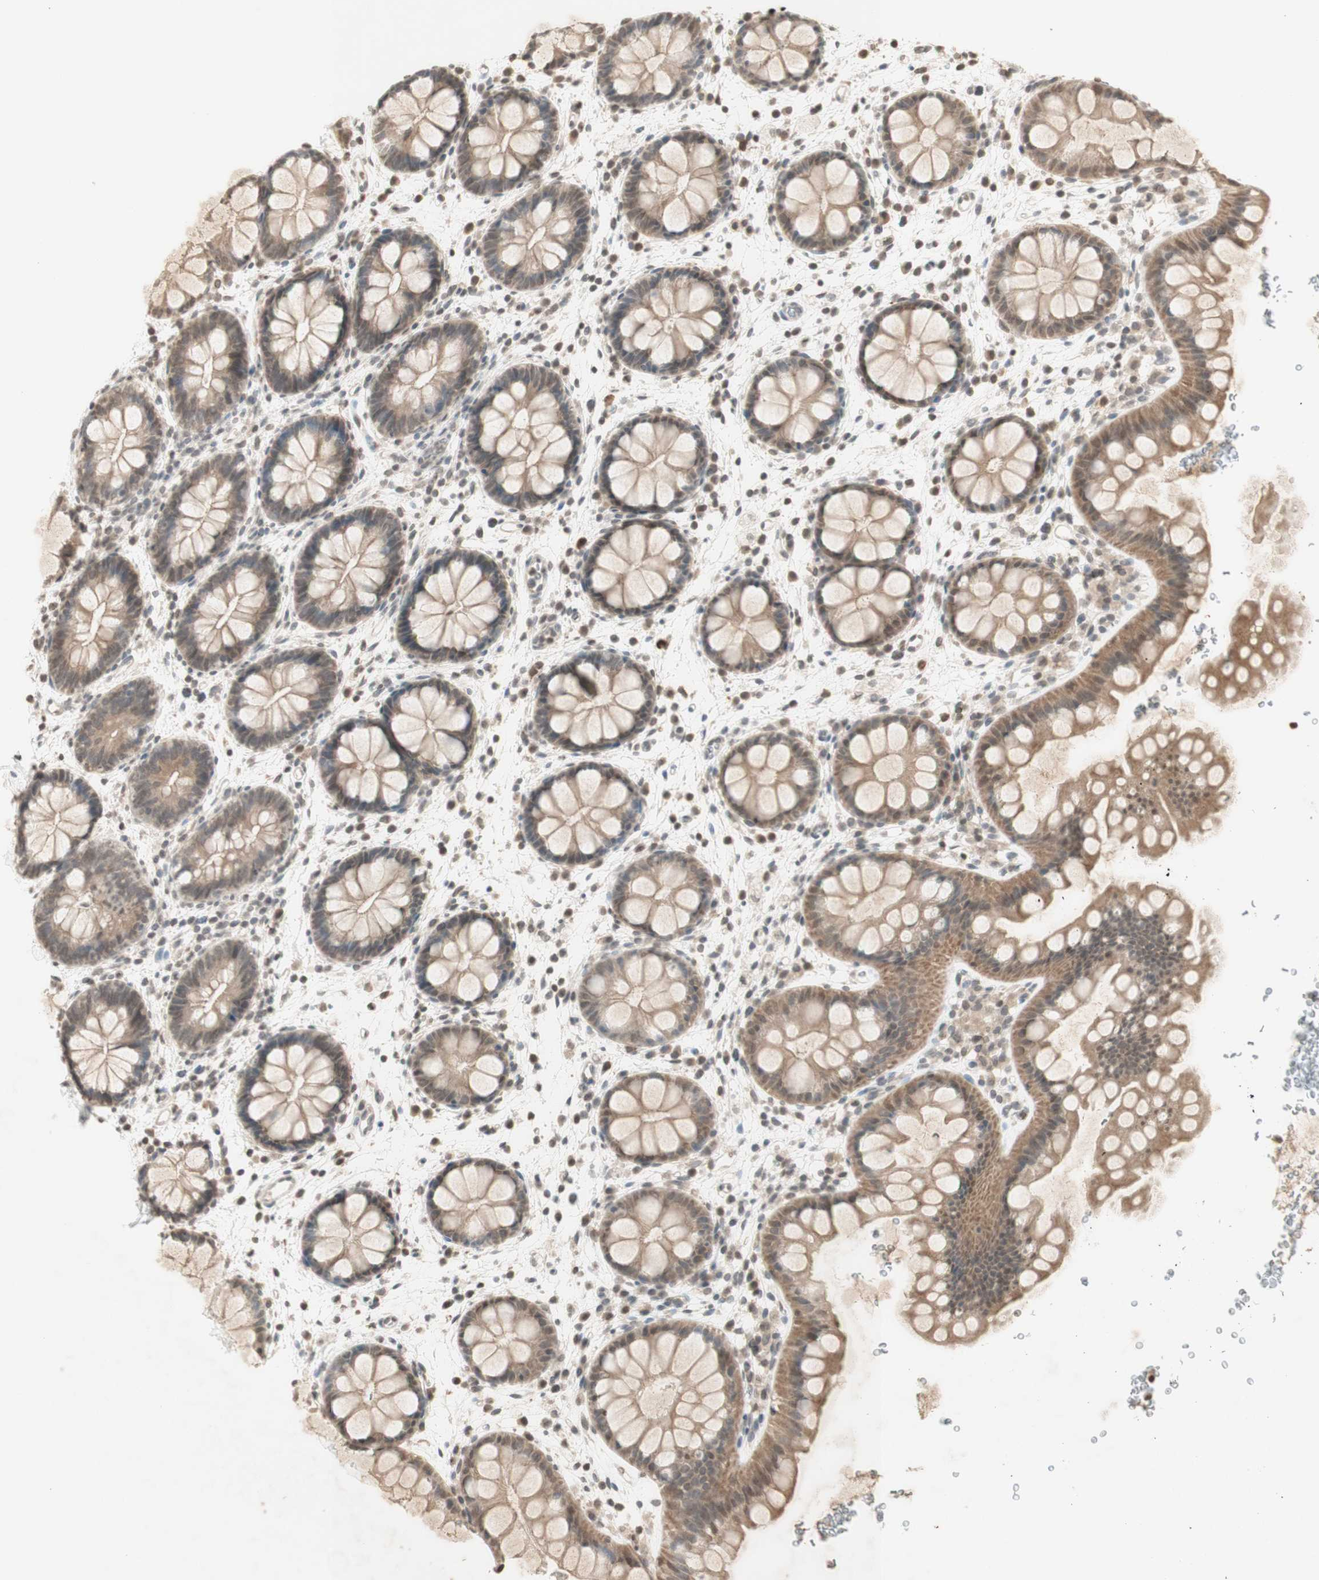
{"staining": {"intensity": "weak", "quantity": ">75%", "location": "cytoplasmic/membranous"}, "tissue": "rectum", "cell_type": "Glandular cells", "image_type": "normal", "snomed": [{"axis": "morphology", "description": "Normal tissue, NOS"}, {"axis": "topography", "description": "Rectum"}], "caption": "High-magnification brightfield microscopy of normal rectum stained with DAB (brown) and counterstained with hematoxylin (blue). glandular cells exhibit weak cytoplasmic/membranous staining is identified in about>75% of cells.", "gene": "GLI1", "patient": {"sex": "female", "age": 24}}